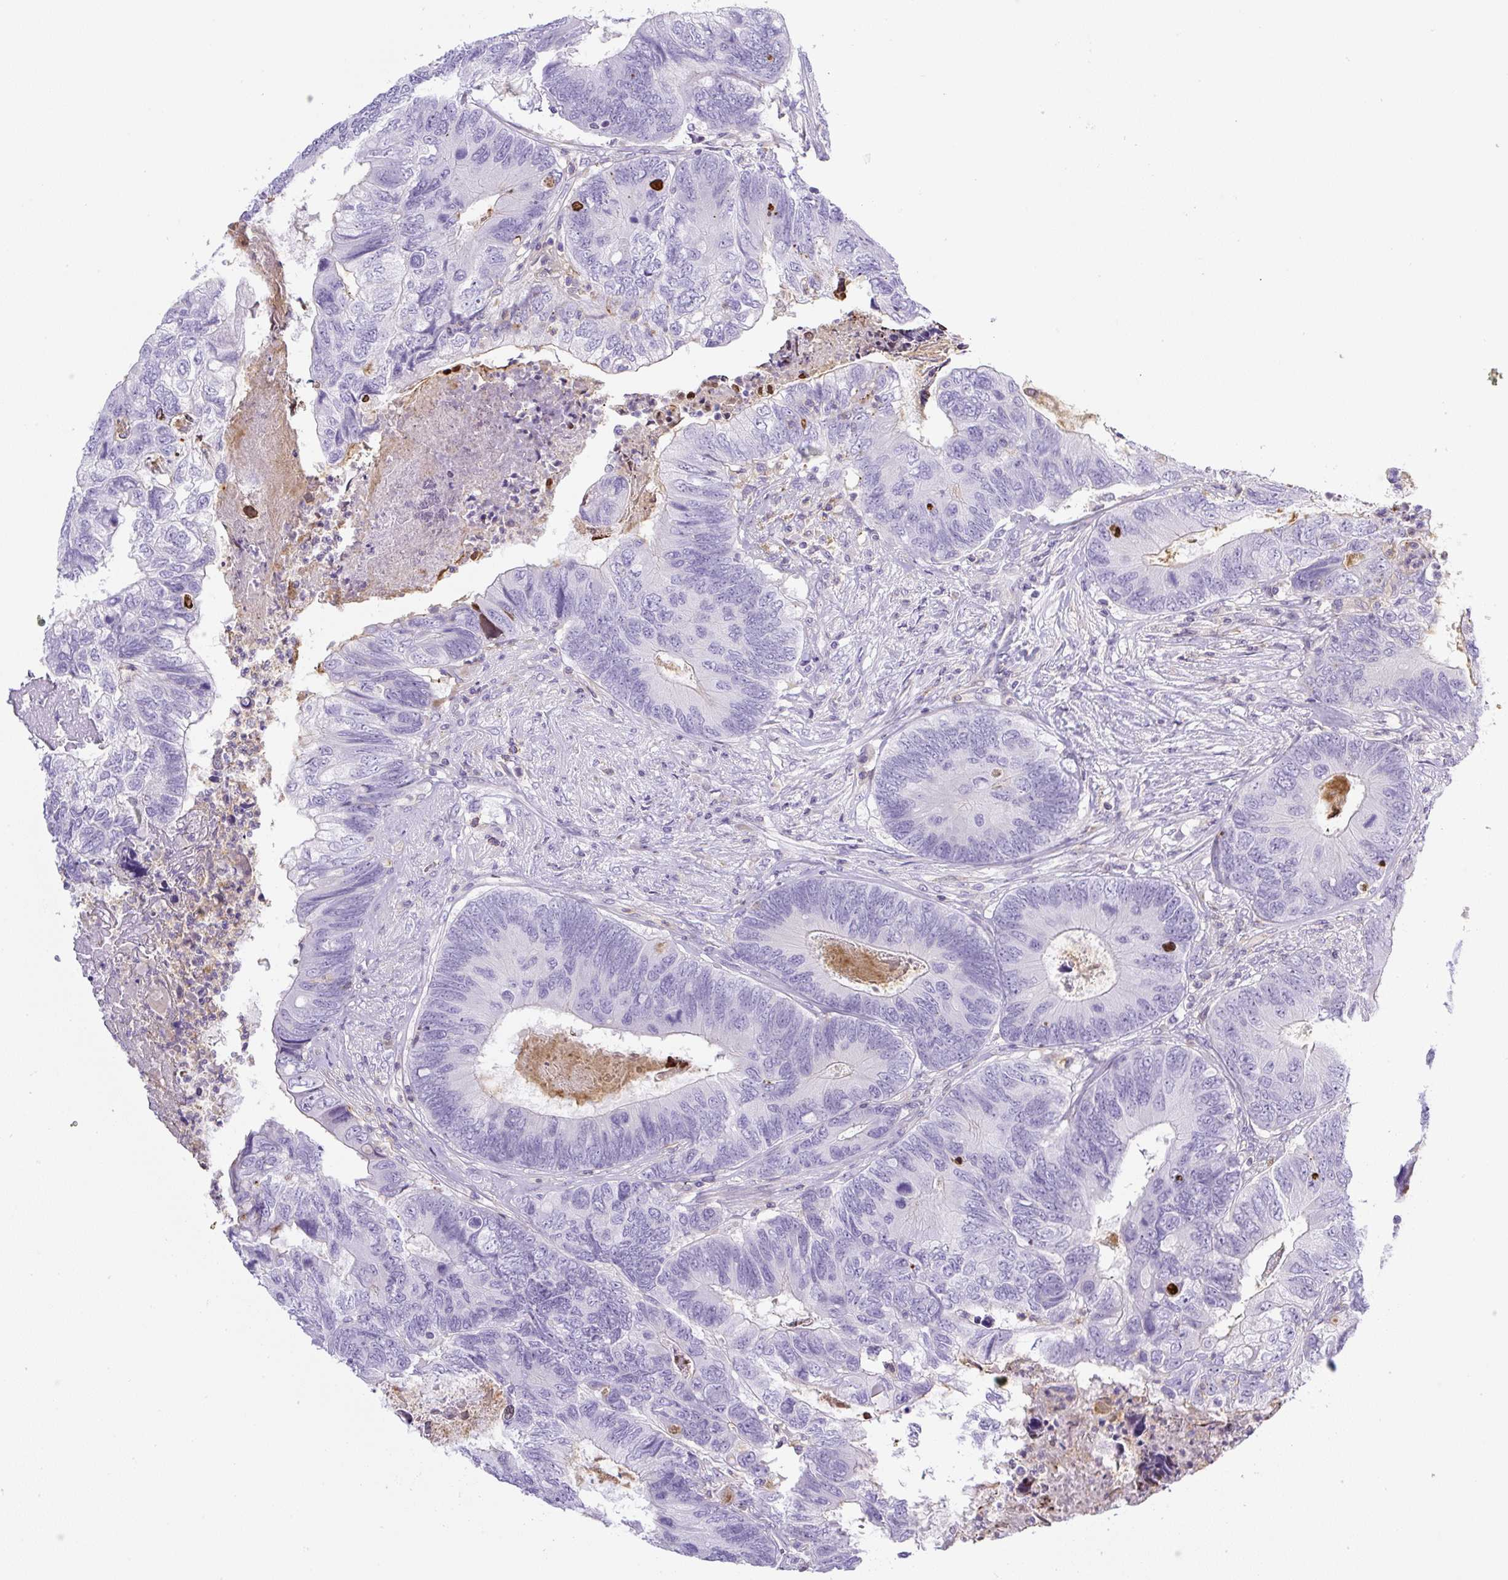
{"staining": {"intensity": "negative", "quantity": "none", "location": "none"}, "tissue": "colorectal cancer", "cell_type": "Tumor cells", "image_type": "cancer", "snomed": [{"axis": "morphology", "description": "Adenocarcinoma, NOS"}, {"axis": "topography", "description": "Colon"}], "caption": "Colorectal cancer was stained to show a protein in brown. There is no significant expression in tumor cells. (Stains: DAB IHC with hematoxylin counter stain, Microscopy: brightfield microscopy at high magnification).", "gene": "PIP5KL1", "patient": {"sex": "female", "age": 67}}